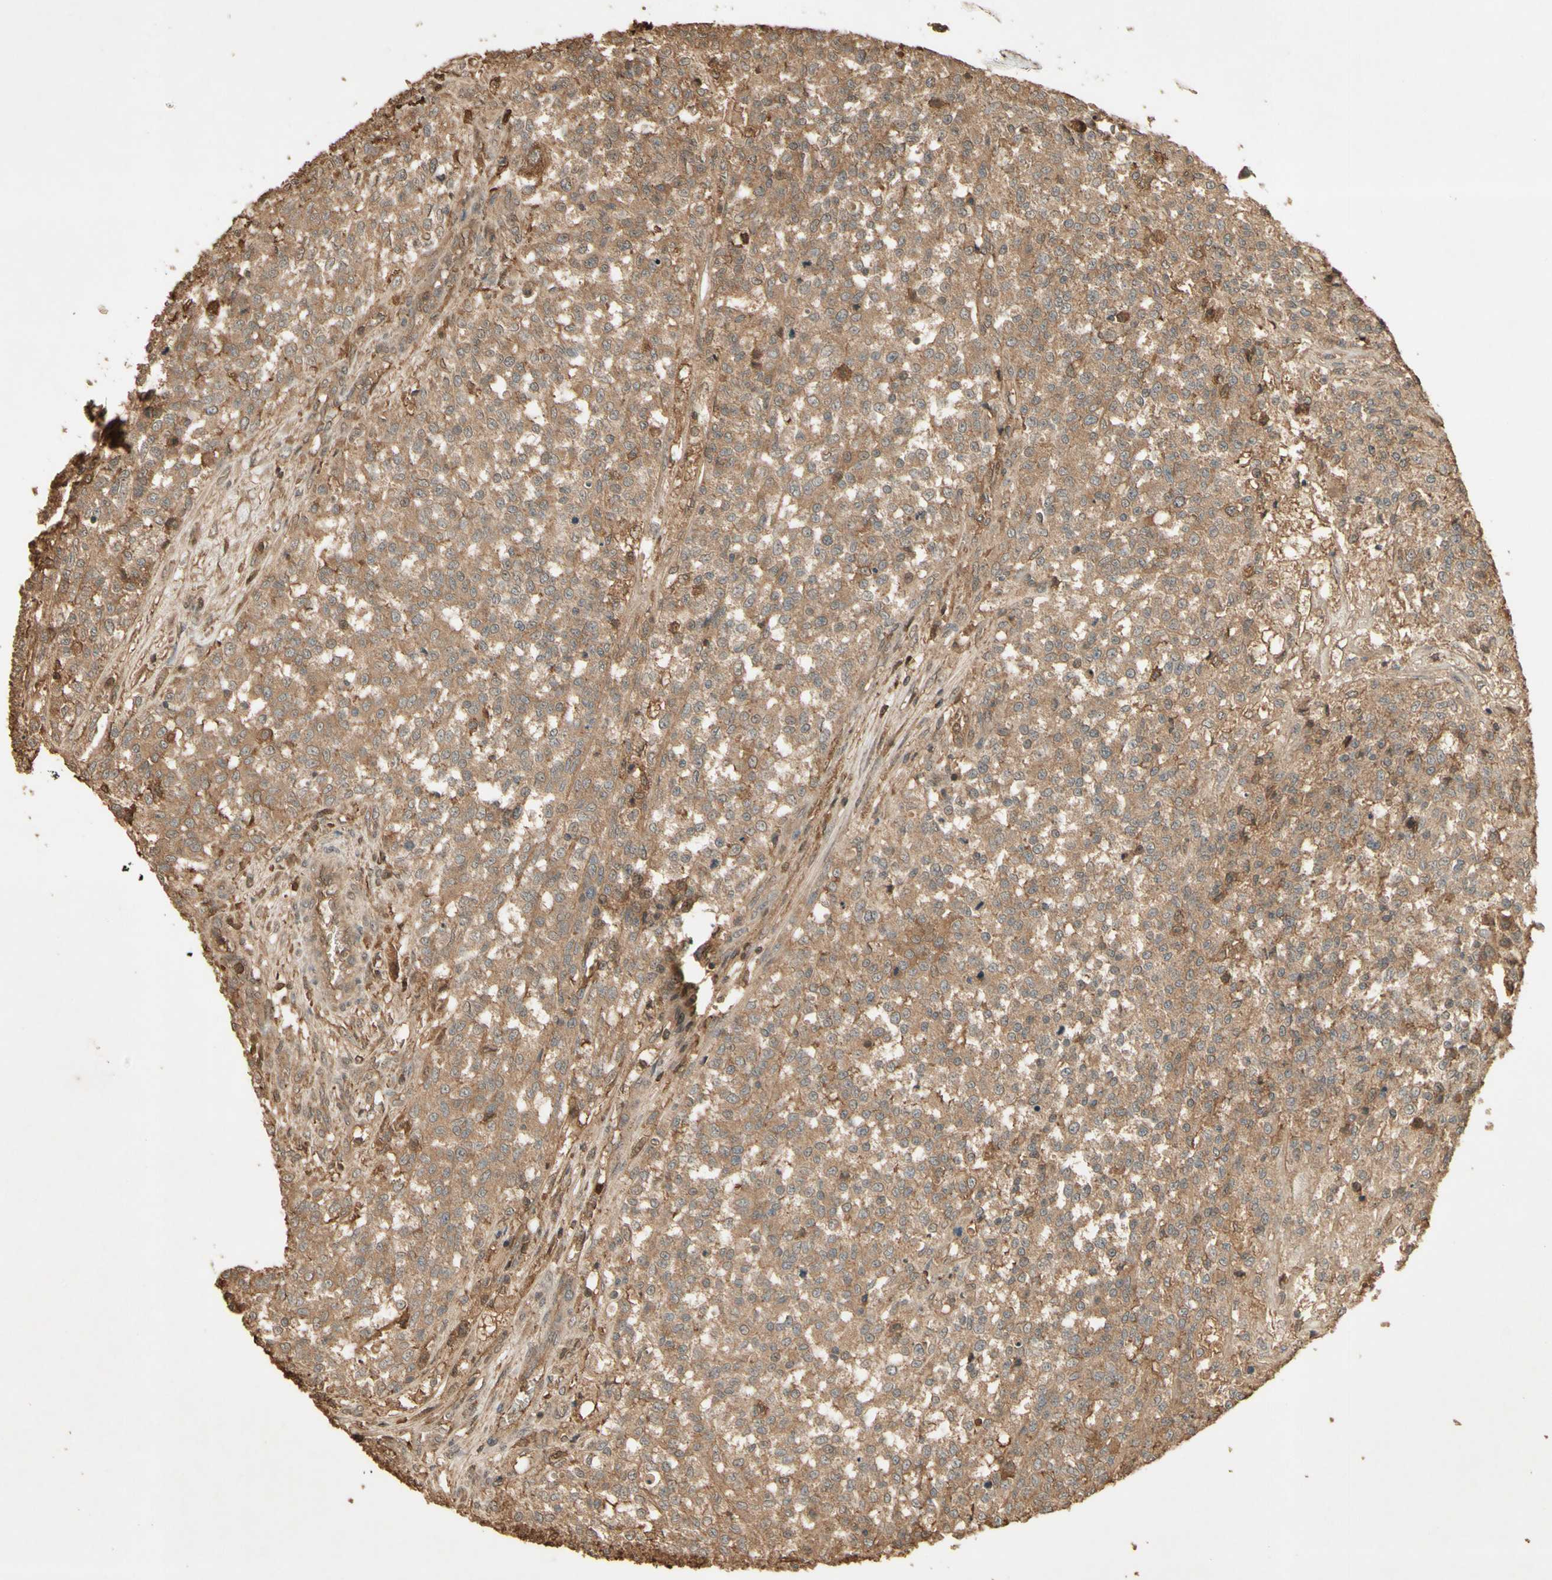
{"staining": {"intensity": "moderate", "quantity": ">75%", "location": "cytoplasmic/membranous"}, "tissue": "testis cancer", "cell_type": "Tumor cells", "image_type": "cancer", "snomed": [{"axis": "morphology", "description": "Seminoma, NOS"}, {"axis": "topography", "description": "Testis"}], "caption": "Moderate cytoplasmic/membranous positivity for a protein is identified in about >75% of tumor cells of testis cancer using IHC.", "gene": "SMAD9", "patient": {"sex": "male", "age": 59}}